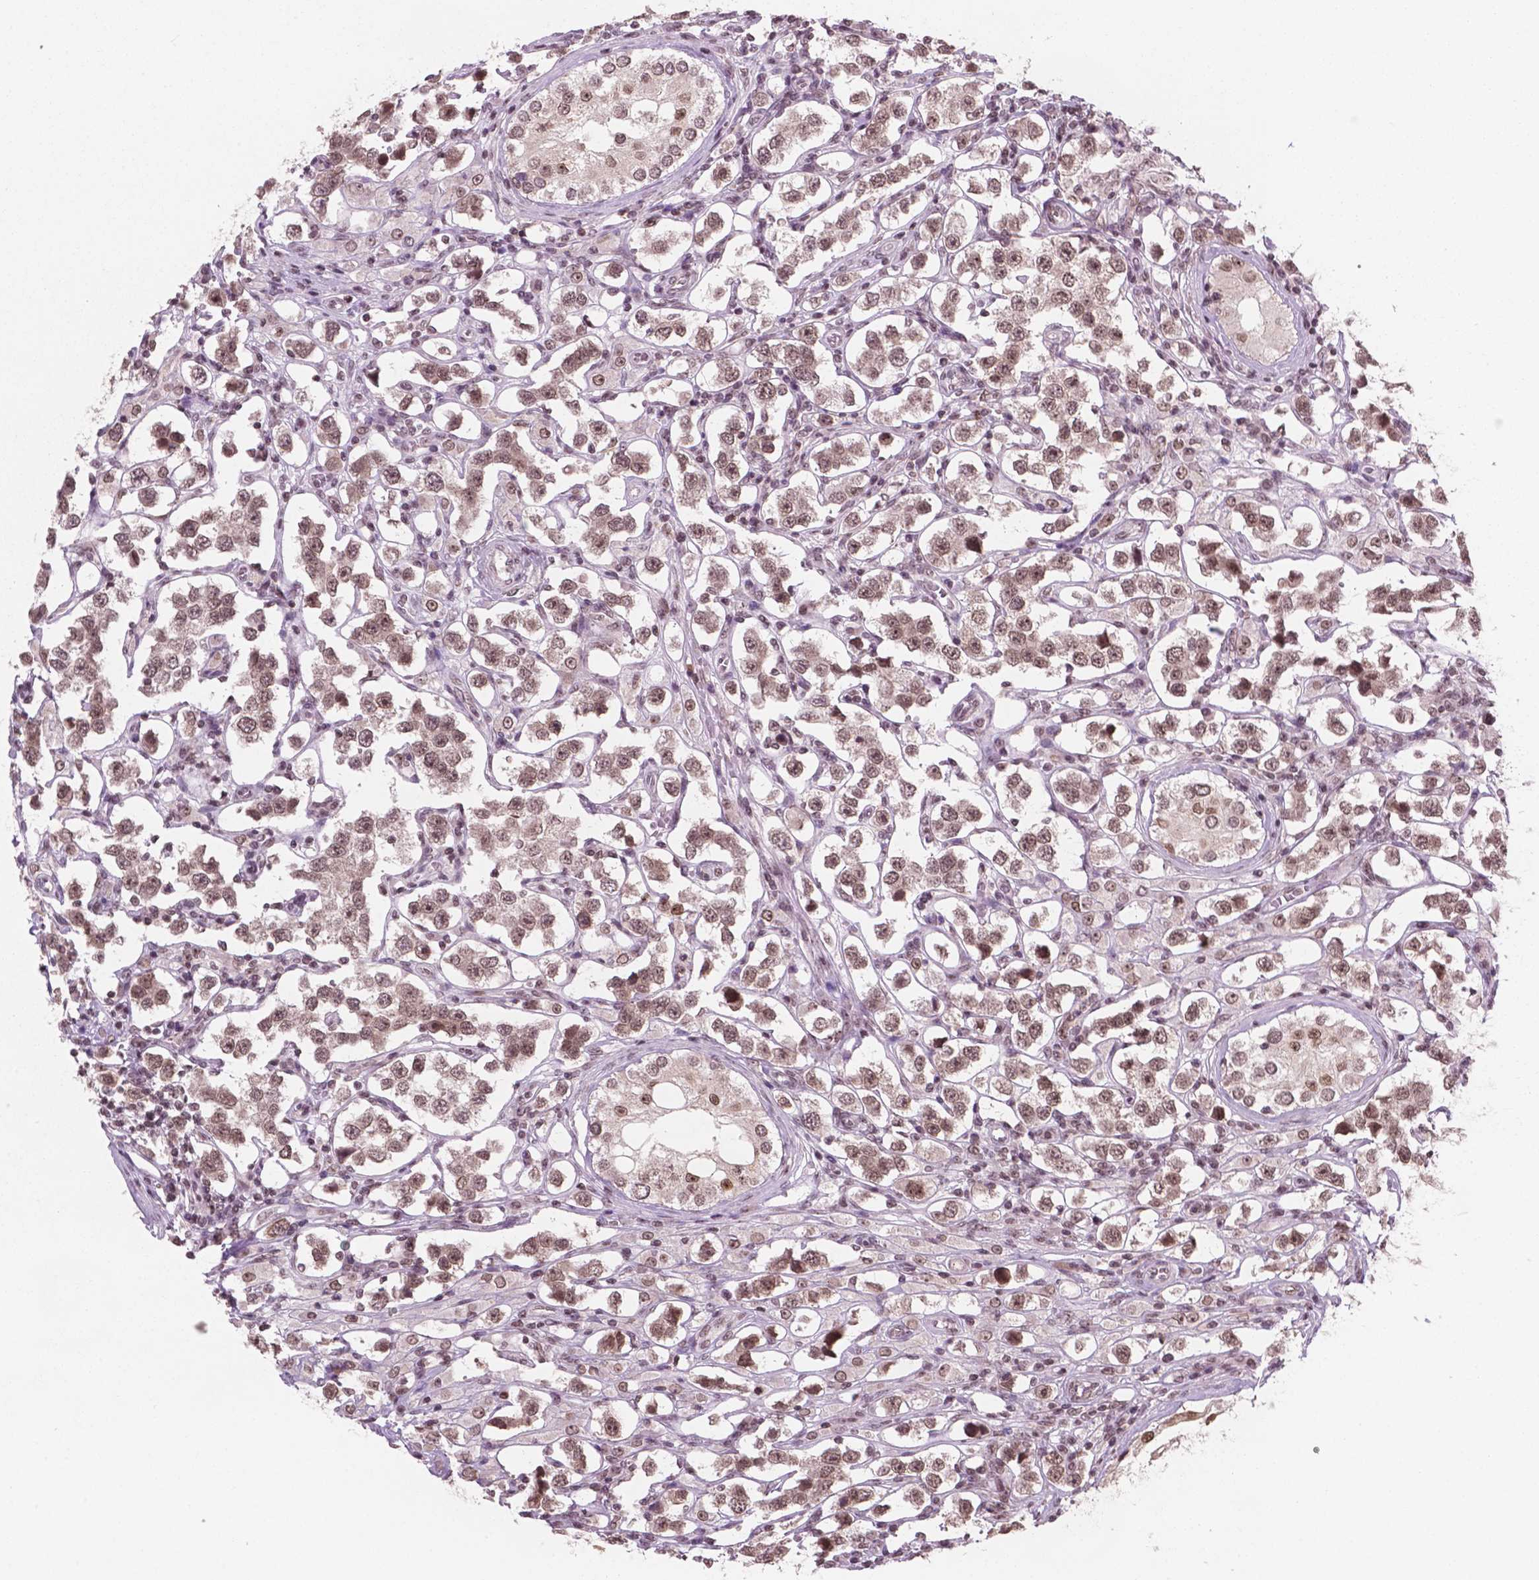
{"staining": {"intensity": "moderate", "quantity": ">75%", "location": "nuclear"}, "tissue": "testis cancer", "cell_type": "Tumor cells", "image_type": "cancer", "snomed": [{"axis": "morphology", "description": "Seminoma, NOS"}, {"axis": "topography", "description": "Testis"}], "caption": "The image shows a brown stain indicating the presence of a protein in the nuclear of tumor cells in testis cancer (seminoma).", "gene": "POLR2E", "patient": {"sex": "male", "age": 37}}